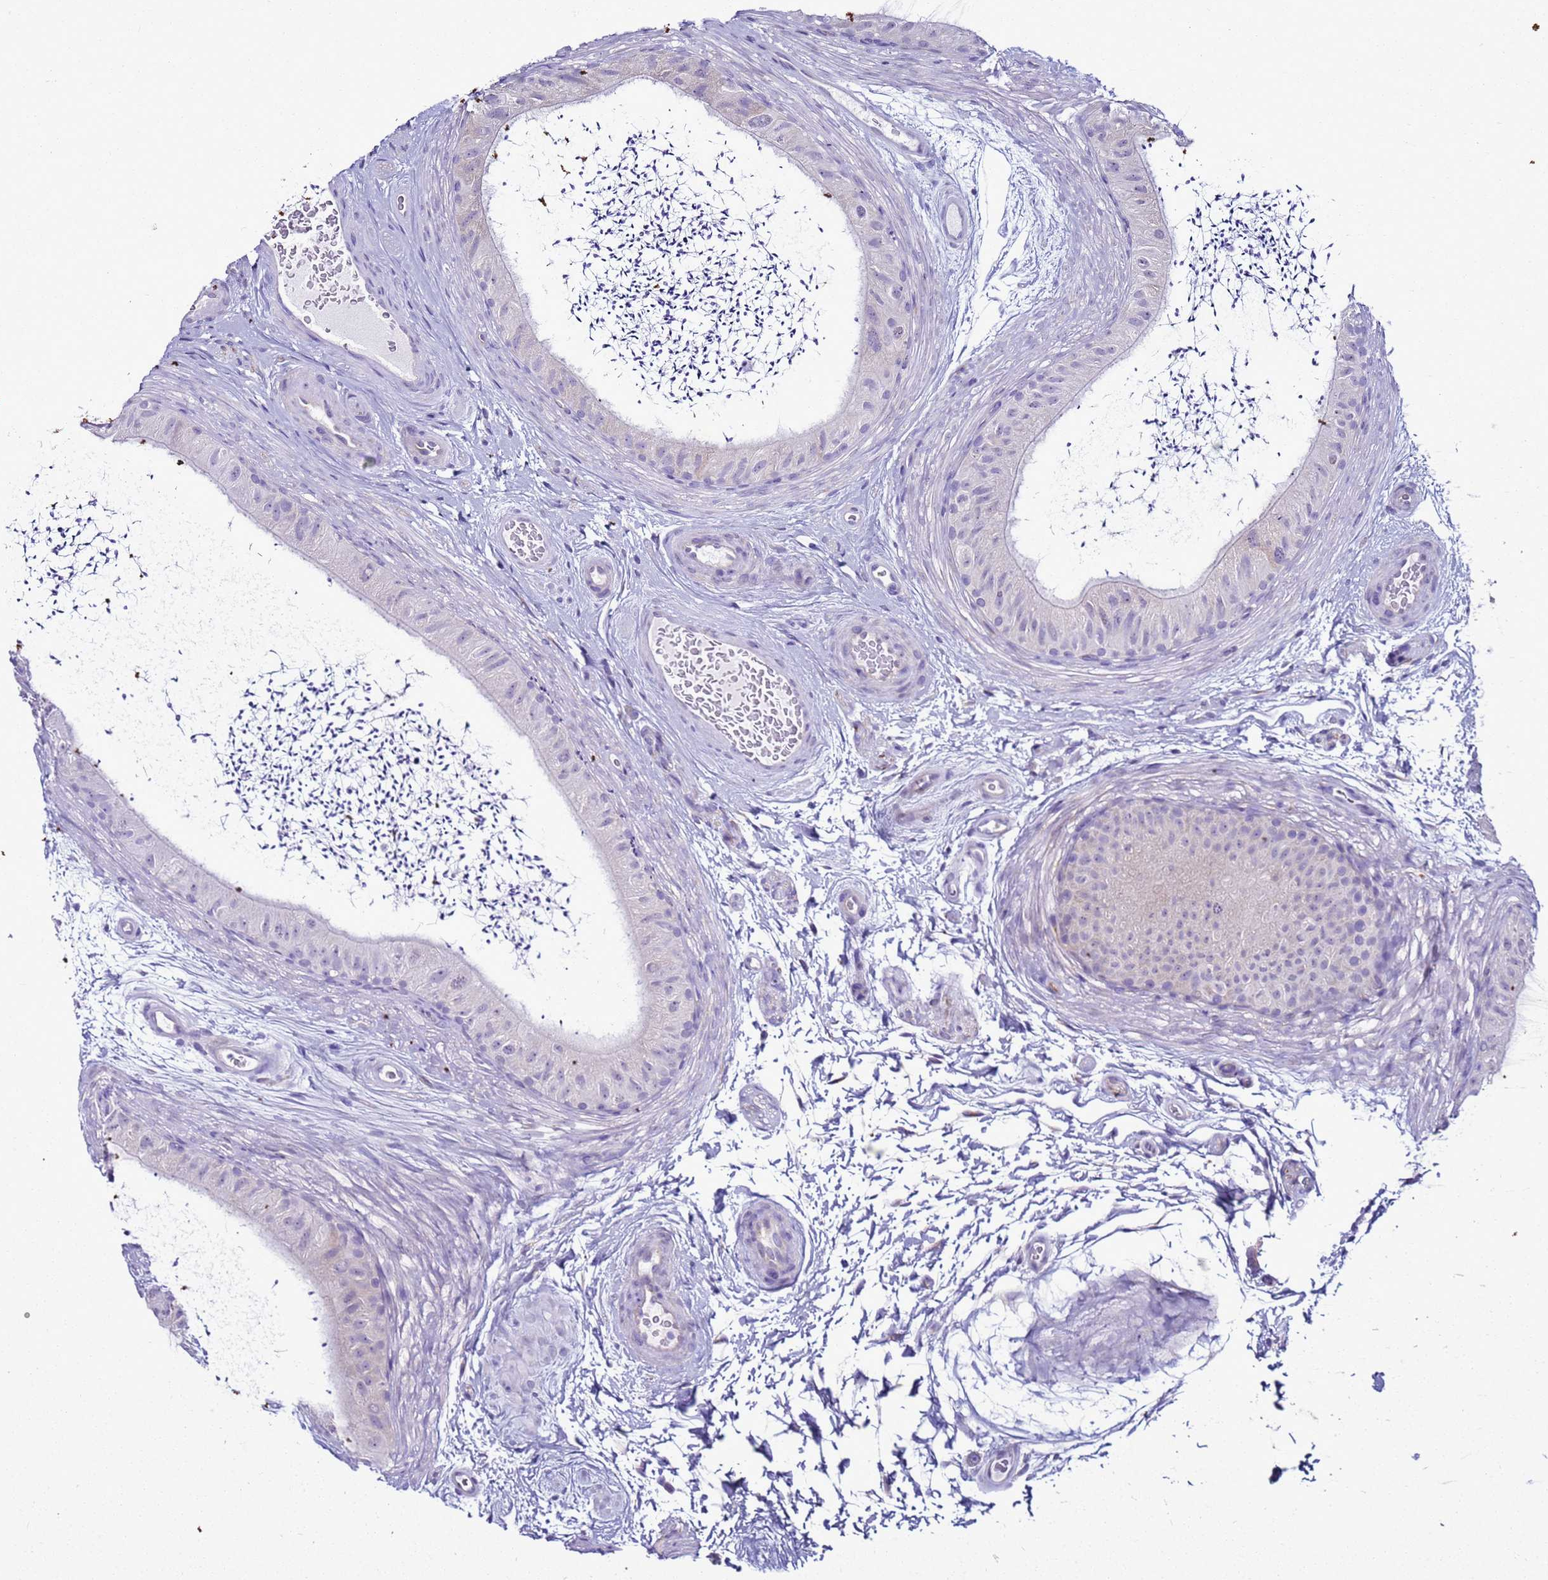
{"staining": {"intensity": "weak", "quantity": "<25%", "location": "nuclear"}, "tissue": "epididymis", "cell_type": "Glandular cells", "image_type": "normal", "snomed": [{"axis": "morphology", "description": "Normal tissue, NOS"}, {"axis": "topography", "description": "Epididymis"}], "caption": "Glandular cells are negative for brown protein staining in unremarkable epididymis. (DAB (3,3'-diaminobenzidine) immunohistochemistry (IHC) with hematoxylin counter stain).", "gene": "LRRC10B", "patient": {"sex": "male", "age": 50}}